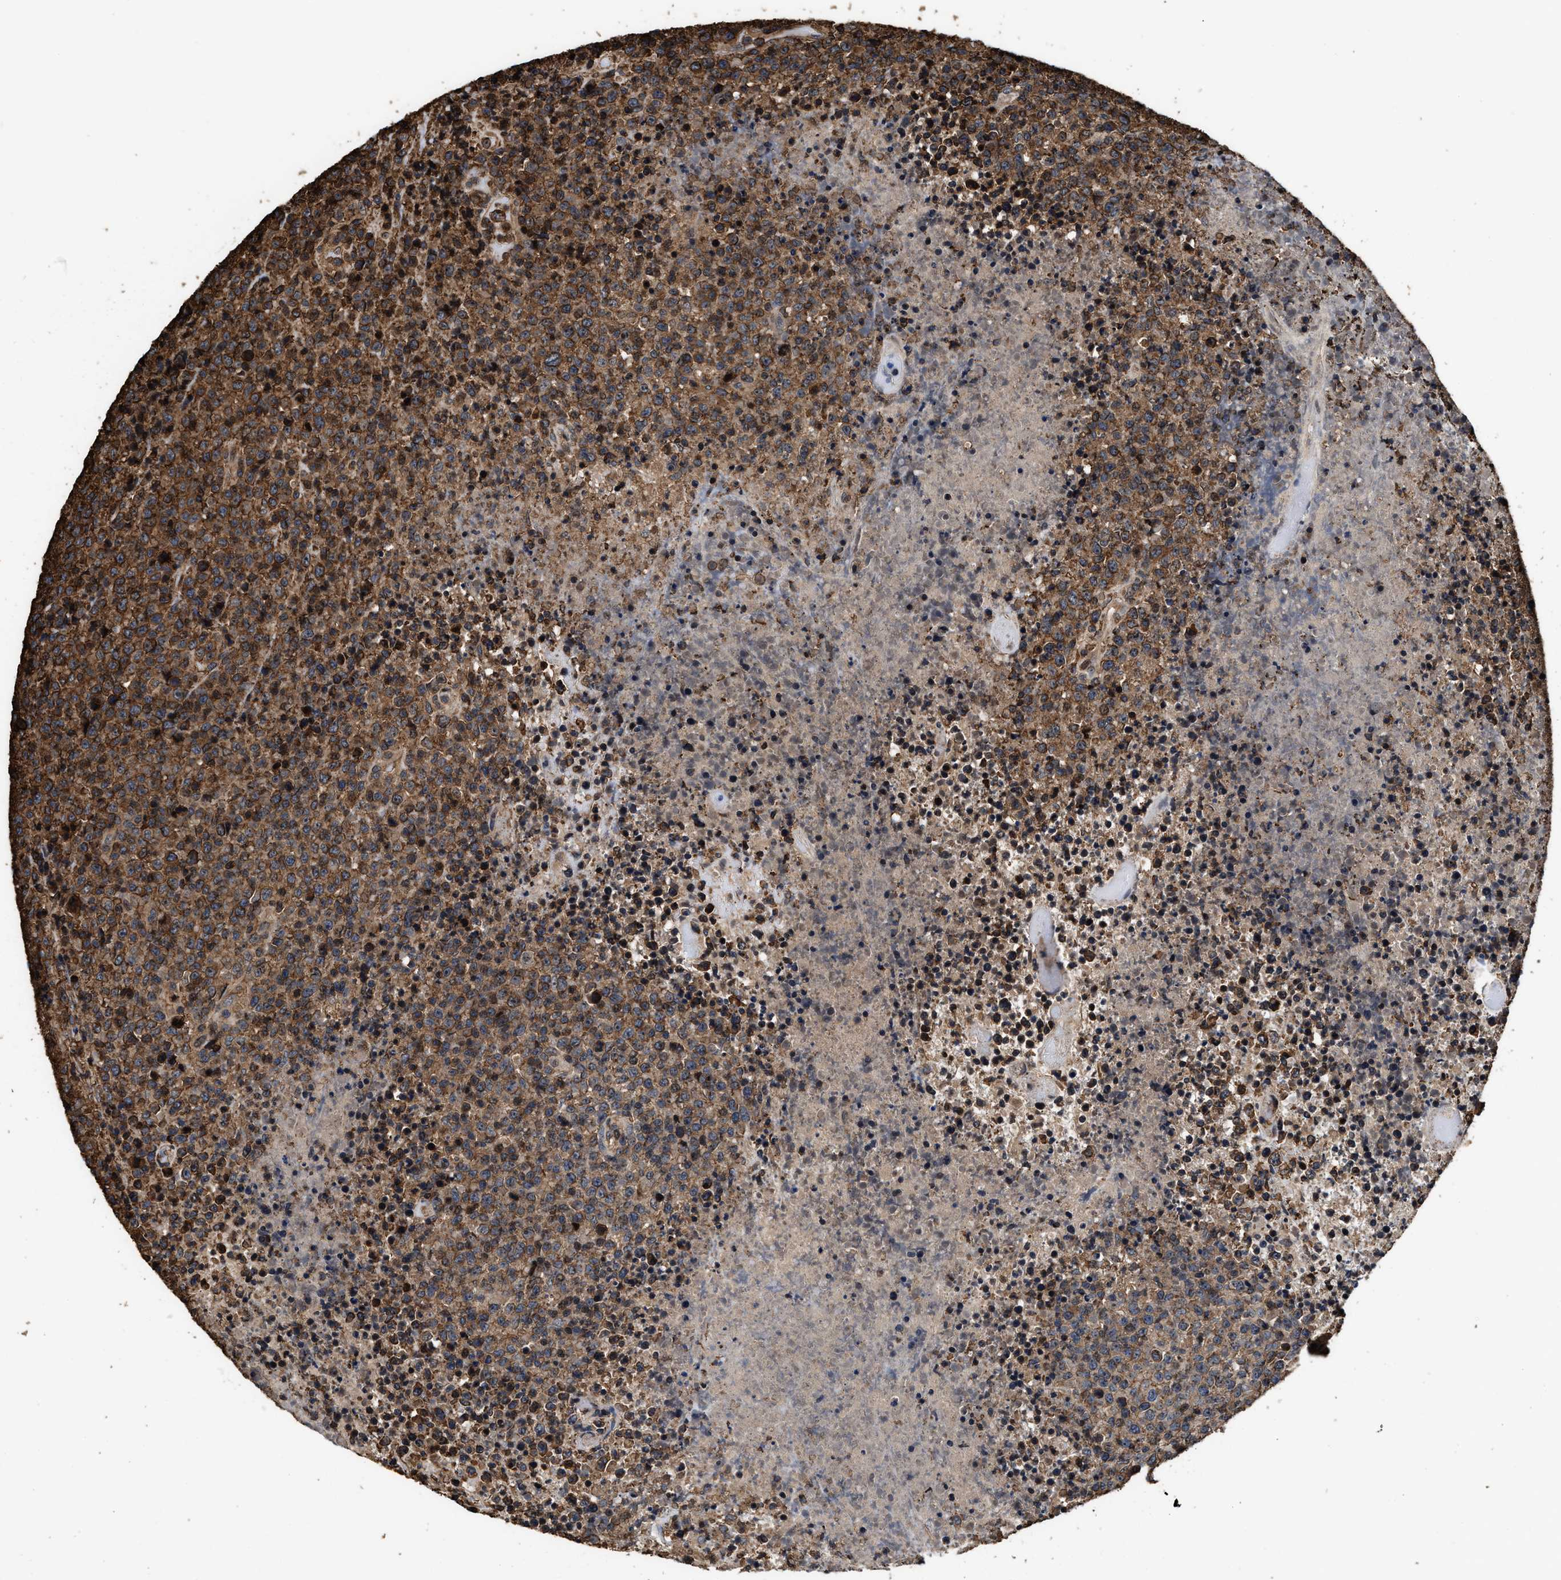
{"staining": {"intensity": "strong", "quantity": ">75%", "location": "cytoplasmic/membranous"}, "tissue": "lymphoma", "cell_type": "Tumor cells", "image_type": "cancer", "snomed": [{"axis": "morphology", "description": "Malignant lymphoma, non-Hodgkin's type, High grade"}, {"axis": "topography", "description": "Lymph node"}], "caption": "Tumor cells show high levels of strong cytoplasmic/membranous staining in approximately >75% of cells in human lymphoma.", "gene": "KBTBD2", "patient": {"sex": "male", "age": 13}}